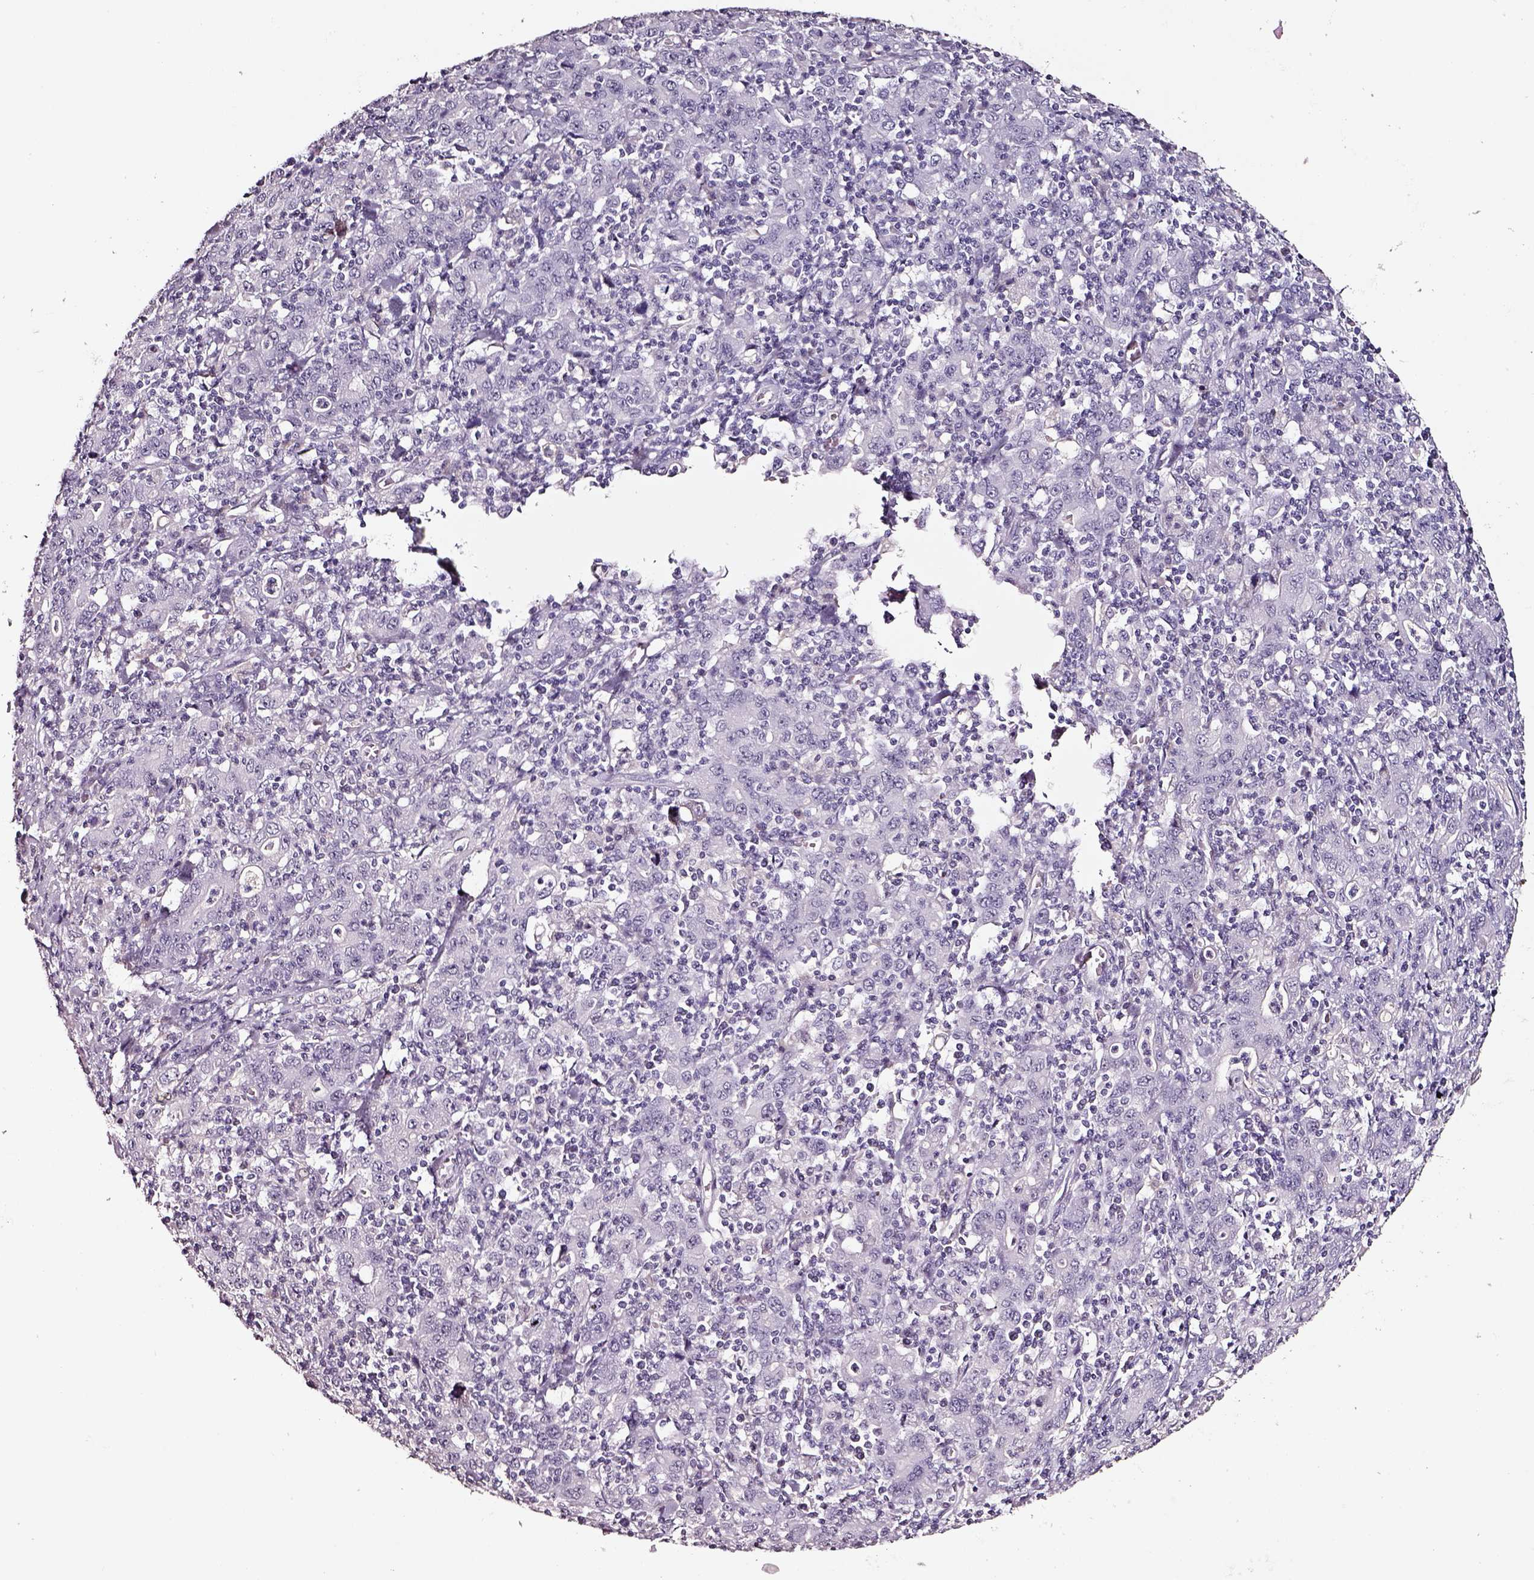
{"staining": {"intensity": "negative", "quantity": "none", "location": "none"}, "tissue": "stomach cancer", "cell_type": "Tumor cells", "image_type": "cancer", "snomed": [{"axis": "morphology", "description": "Adenocarcinoma, NOS"}, {"axis": "topography", "description": "Stomach, upper"}], "caption": "This is an immunohistochemistry histopathology image of adenocarcinoma (stomach). There is no staining in tumor cells.", "gene": "SMIM17", "patient": {"sex": "male", "age": 69}}